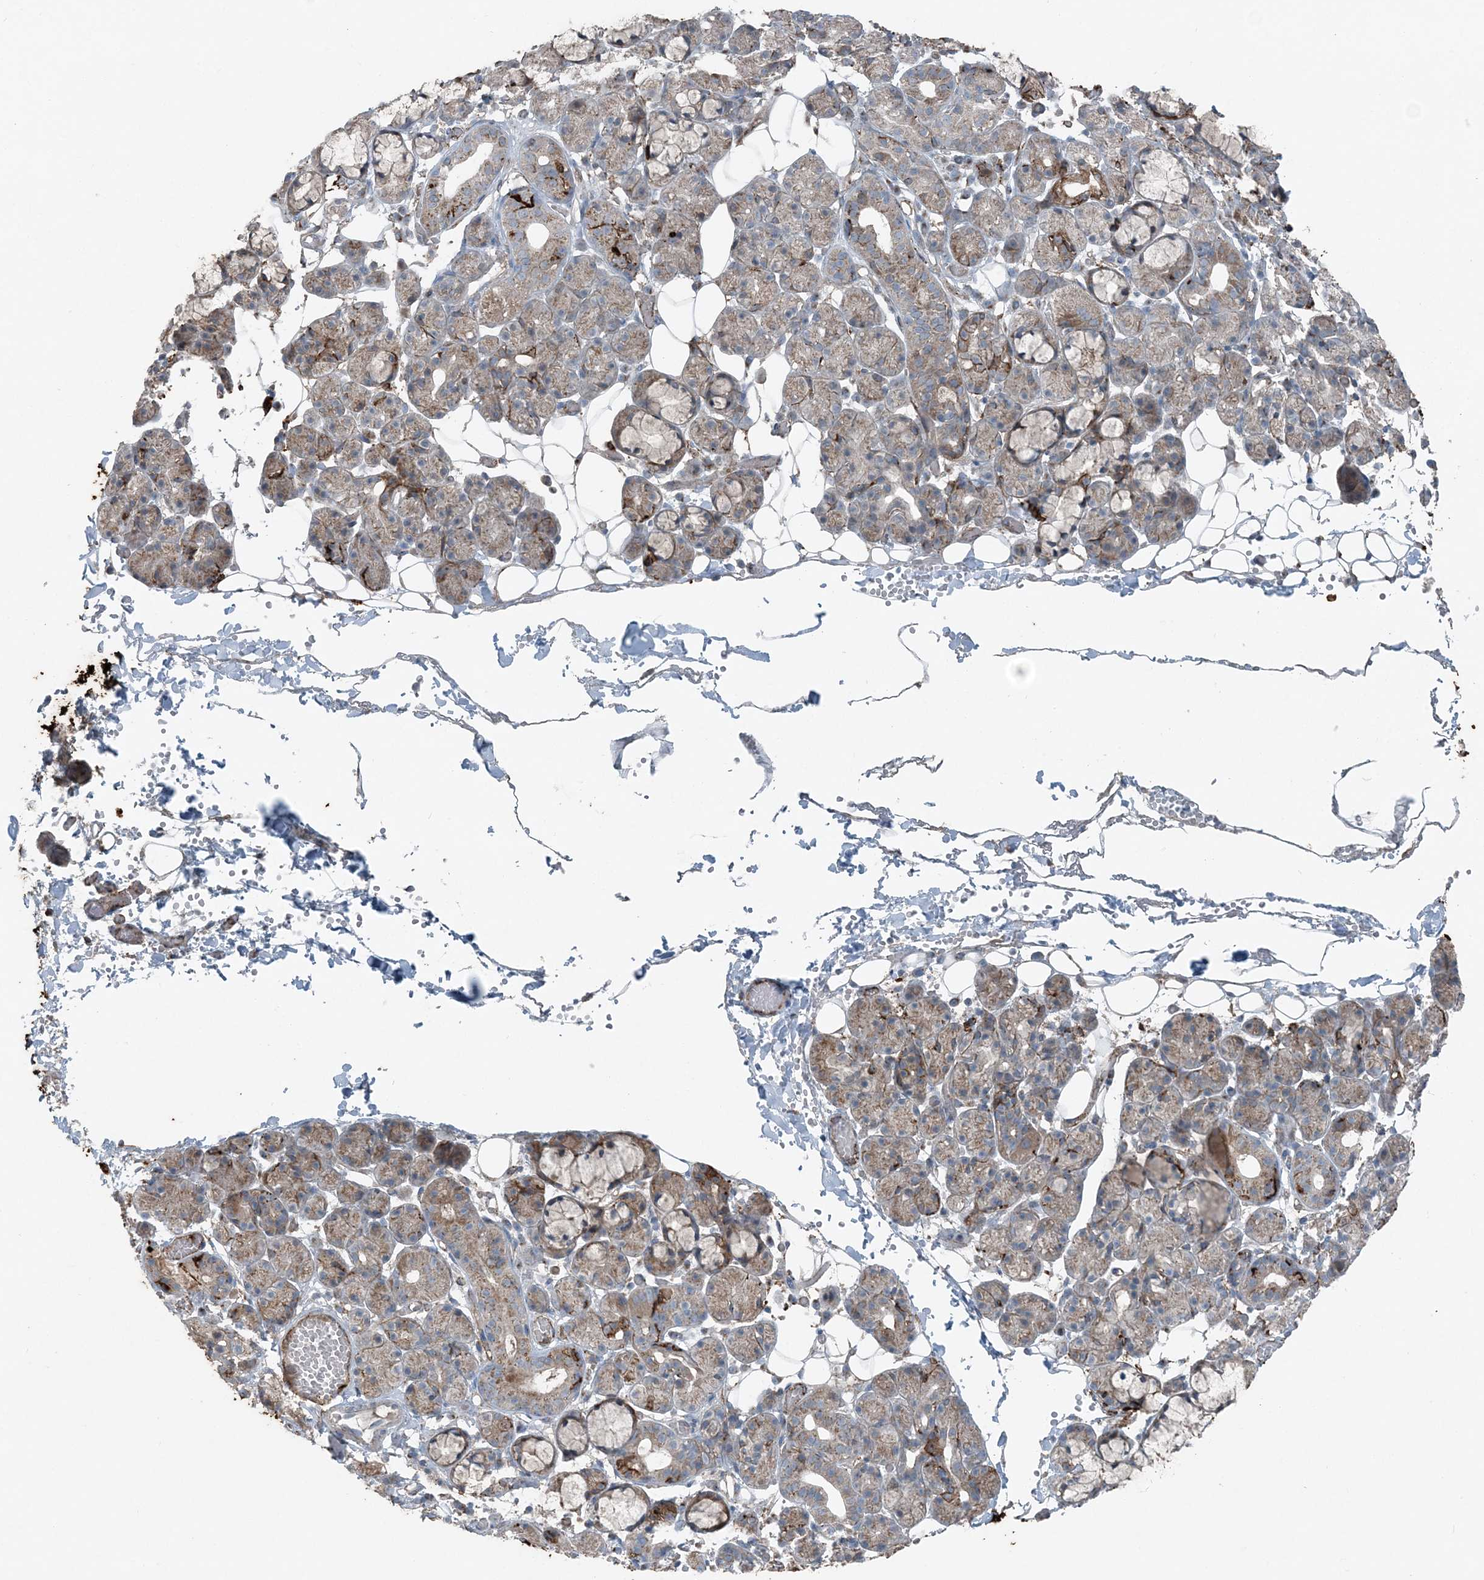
{"staining": {"intensity": "moderate", "quantity": "<25%", "location": "cytoplasmic/membranous"}, "tissue": "salivary gland", "cell_type": "Glandular cells", "image_type": "normal", "snomed": [{"axis": "morphology", "description": "Normal tissue, NOS"}, {"axis": "topography", "description": "Salivary gland"}], "caption": "Glandular cells demonstrate low levels of moderate cytoplasmic/membranous positivity in approximately <25% of cells in unremarkable human salivary gland.", "gene": "KY", "patient": {"sex": "male", "age": 63}}